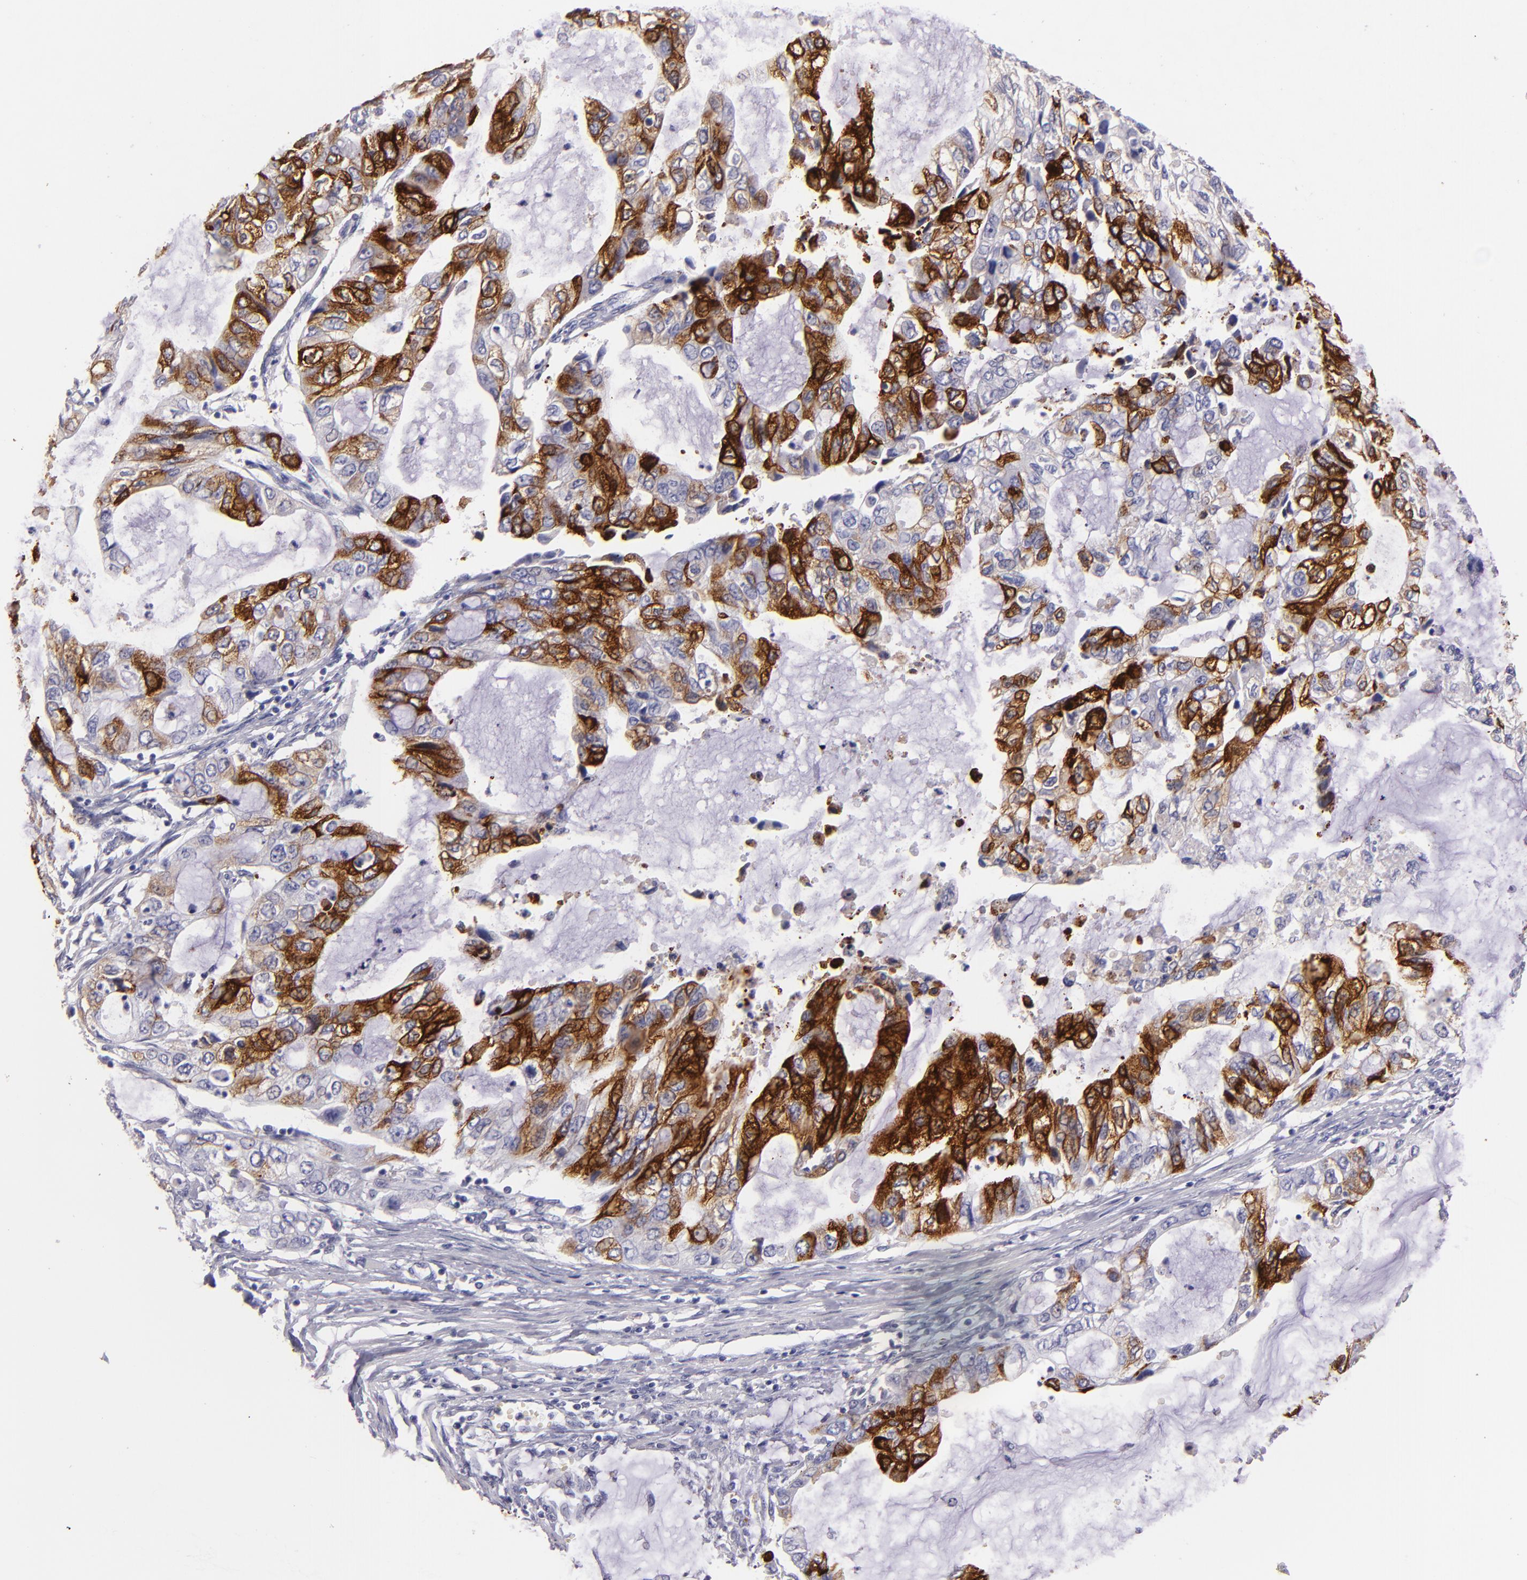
{"staining": {"intensity": "strong", "quantity": ">75%", "location": "cytoplasmic/membranous"}, "tissue": "stomach cancer", "cell_type": "Tumor cells", "image_type": "cancer", "snomed": [{"axis": "morphology", "description": "Adenocarcinoma, NOS"}, {"axis": "topography", "description": "Stomach, upper"}], "caption": "Protein expression analysis of stomach cancer (adenocarcinoma) reveals strong cytoplasmic/membranous staining in about >75% of tumor cells.", "gene": "MUC5AC", "patient": {"sex": "female", "age": 52}}